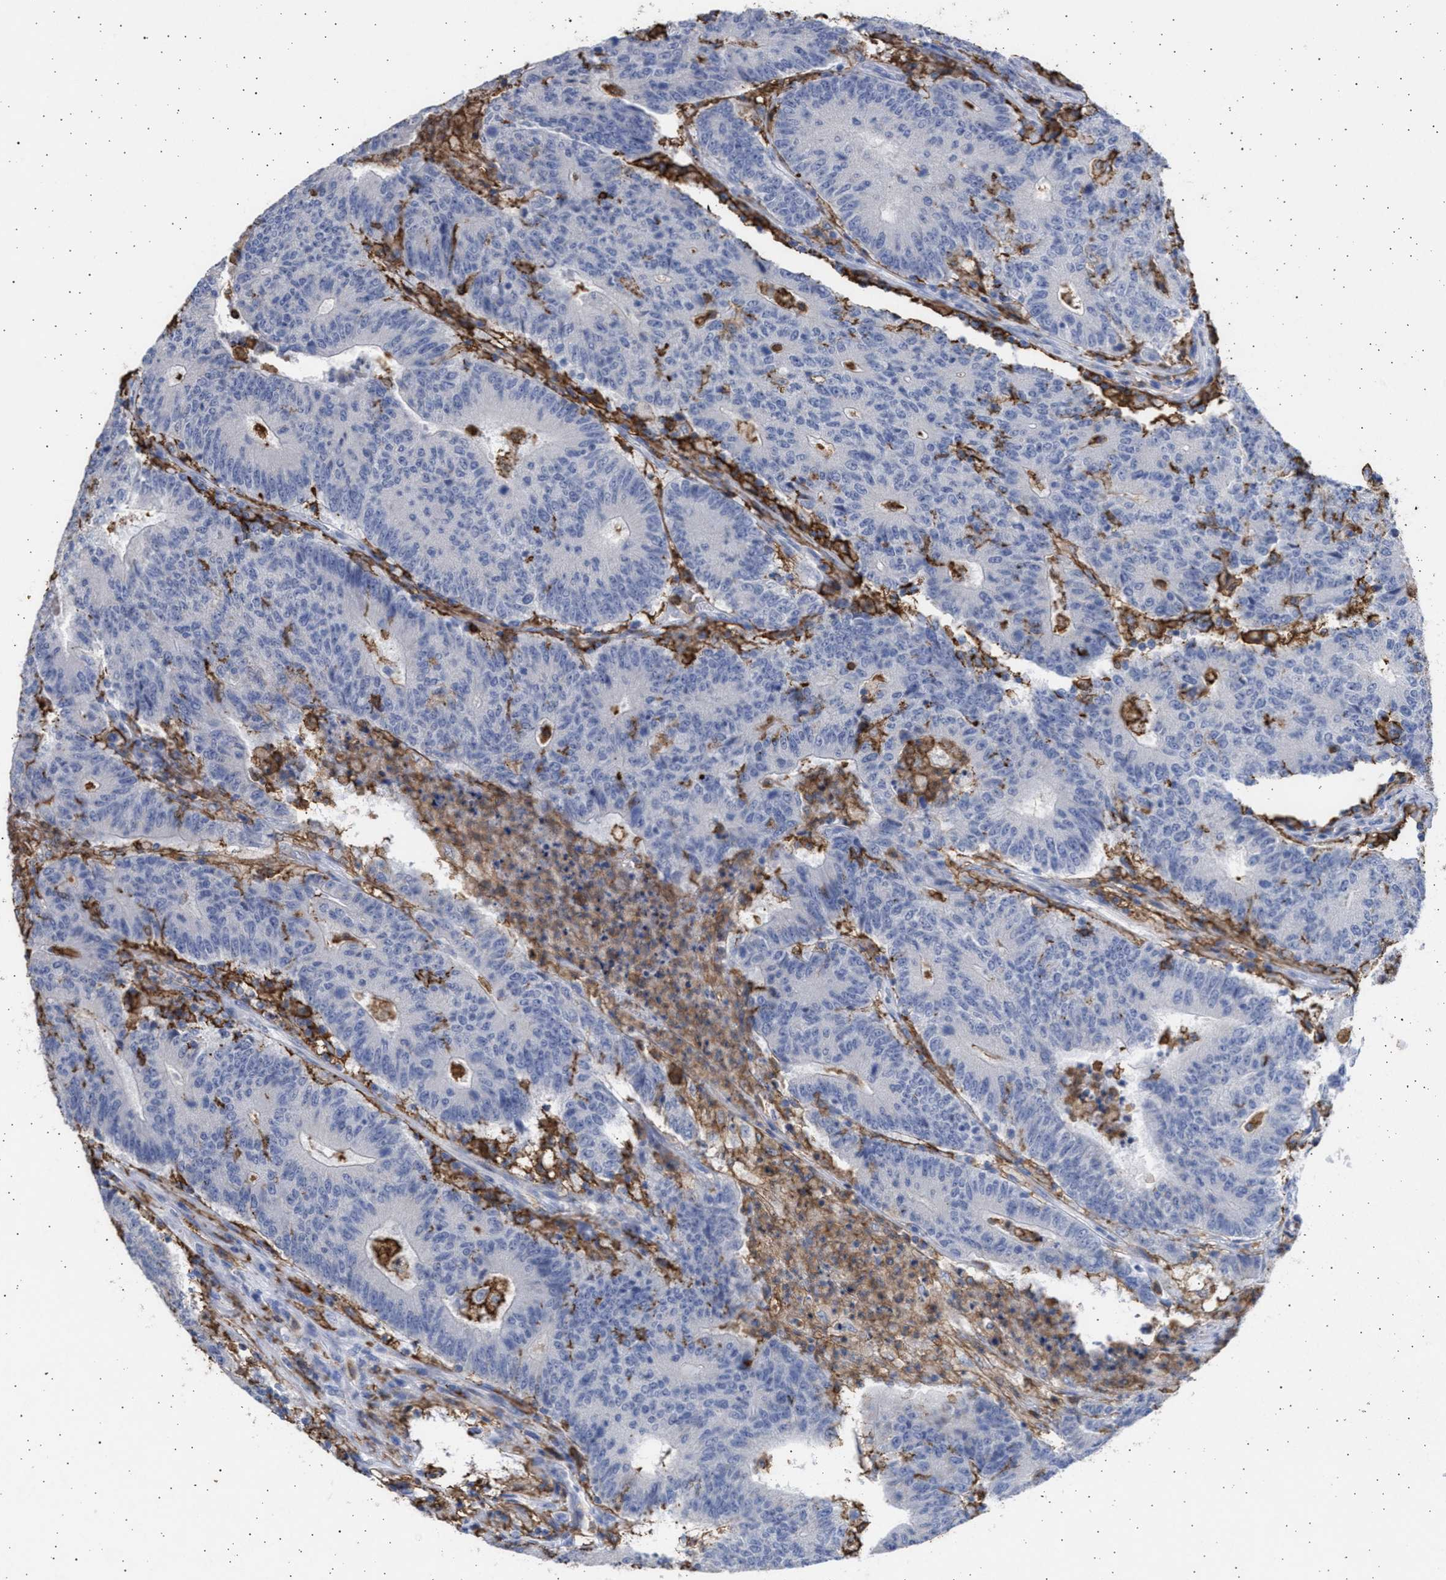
{"staining": {"intensity": "negative", "quantity": "none", "location": "none"}, "tissue": "colorectal cancer", "cell_type": "Tumor cells", "image_type": "cancer", "snomed": [{"axis": "morphology", "description": "Normal tissue, NOS"}, {"axis": "morphology", "description": "Adenocarcinoma, NOS"}, {"axis": "topography", "description": "Colon"}], "caption": "IHC of colorectal cancer (adenocarcinoma) exhibits no staining in tumor cells.", "gene": "FCER1A", "patient": {"sex": "female", "age": 75}}